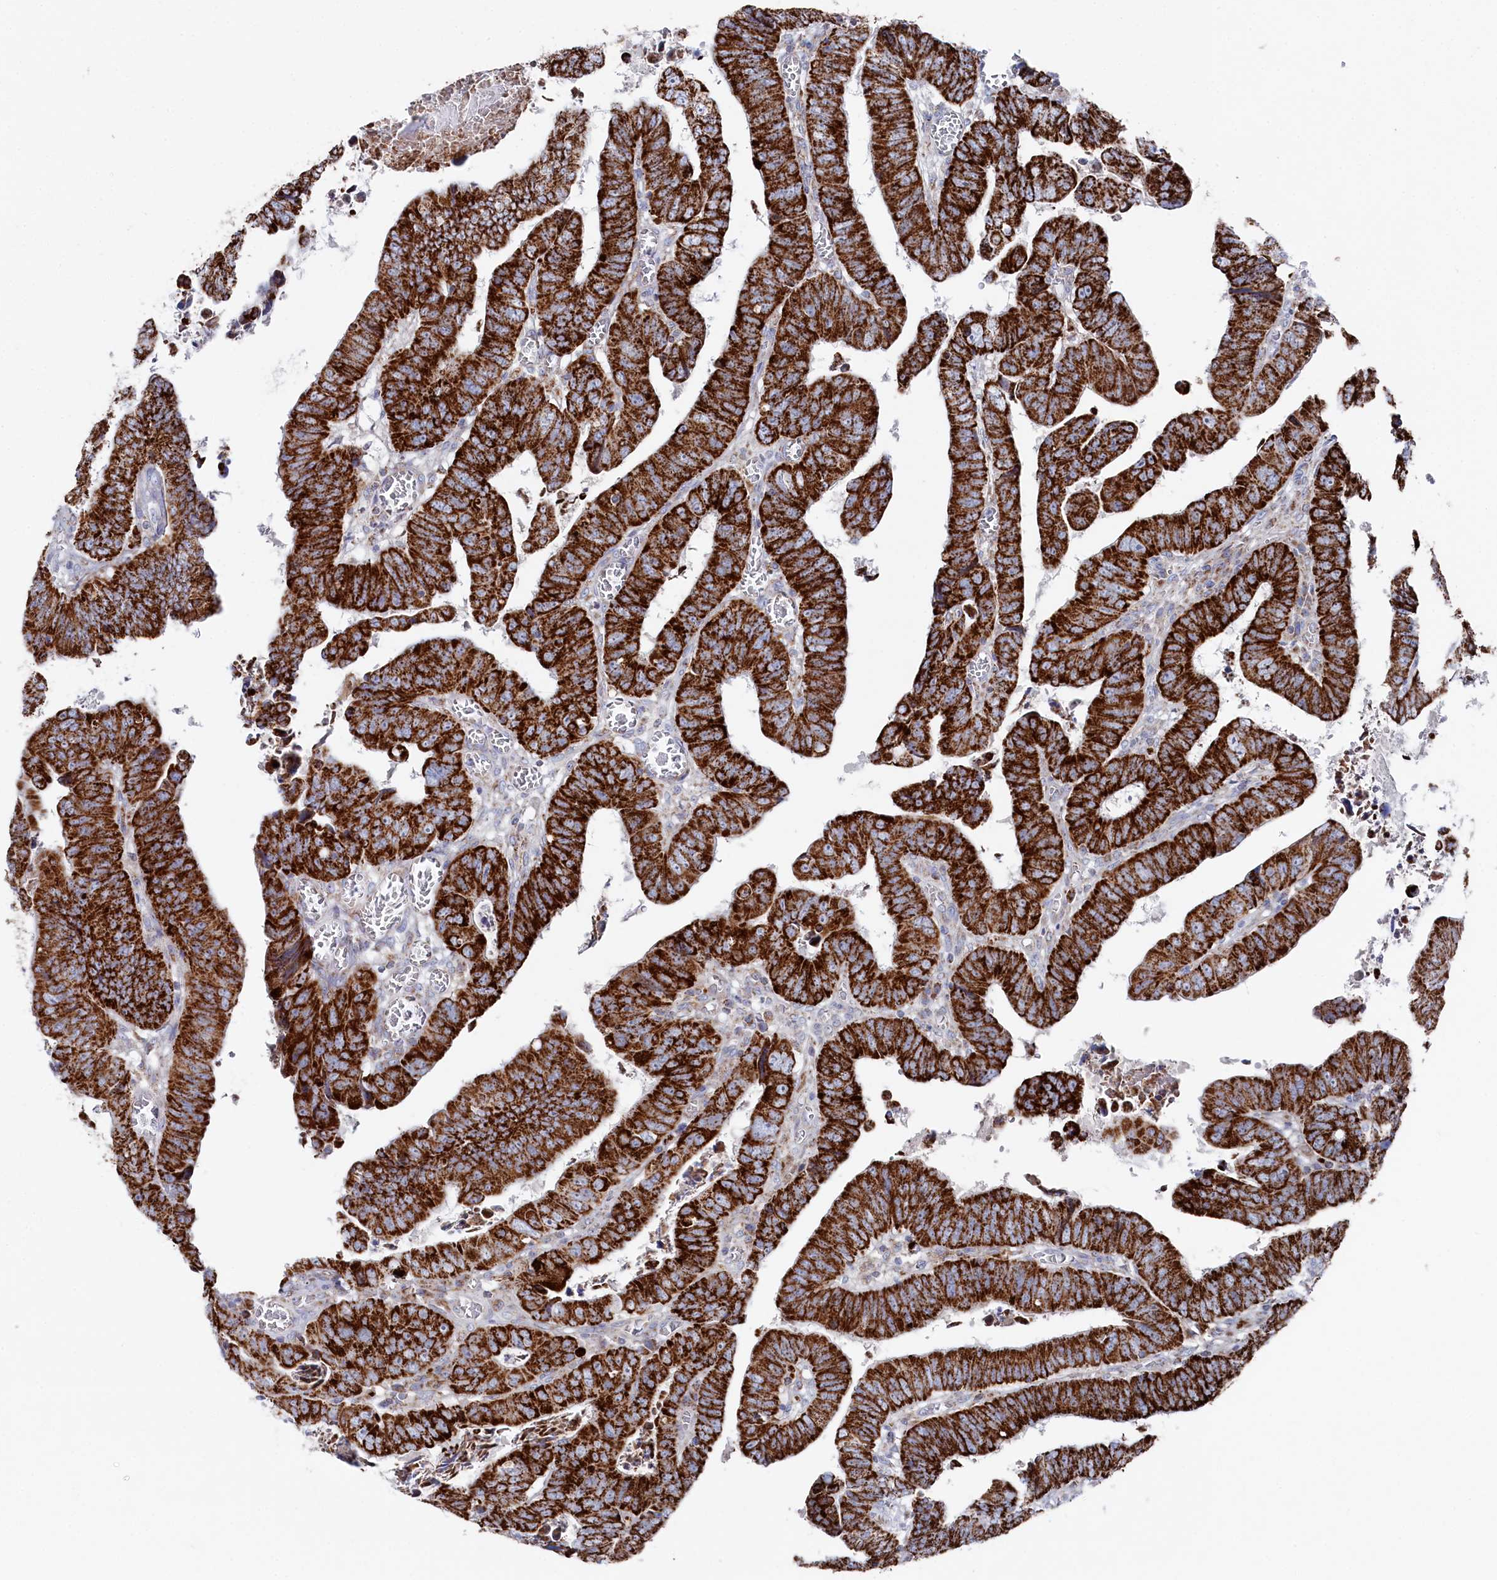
{"staining": {"intensity": "strong", "quantity": ">75%", "location": "cytoplasmic/membranous"}, "tissue": "colorectal cancer", "cell_type": "Tumor cells", "image_type": "cancer", "snomed": [{"axis": "morphology", "description": "Normal tissue, NOS"}, {"axis": "morphology", "description": "Adenocarcinoma, NOS"}, {"axis": "topography", "description": "Rectum"}], "caption": "This histopathology image shows colorectal cancer (adenocarcinoma) stained with immunohistochemistry (IHC) to label a protein in brown. The cytoplasmic/membranous of tumor cells show strong positivity for the protein. Nuclei are counter-stained blue.", "gene": "GLS2", "patient": {"sex": "female", "age": 65}}